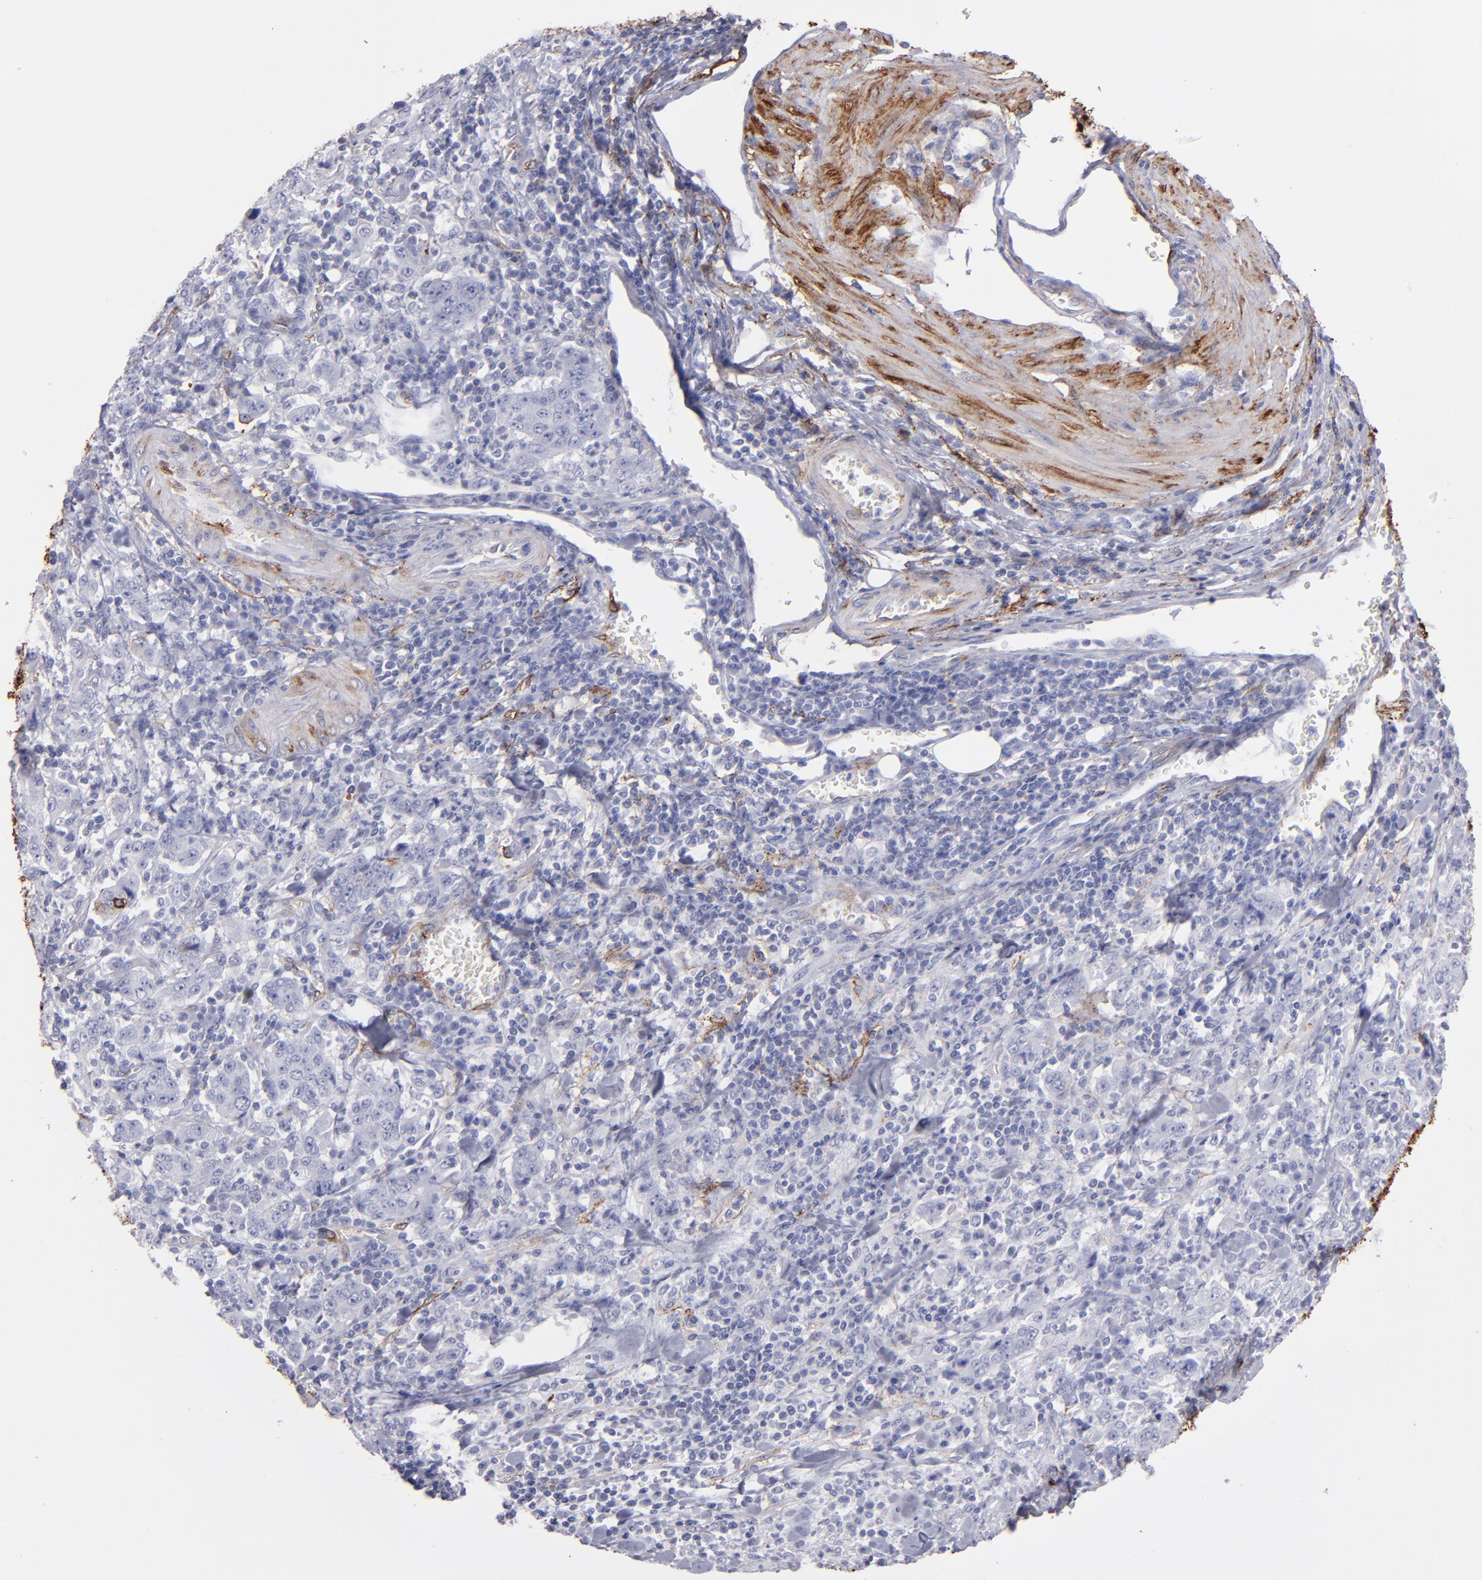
{"staining": {"intensity": "weak", "quantity": "<25%", "location": "cytoplasmic/membranous"}, "tissue": "stomach cancer", "cell_type": "Tumor cells", "image_type": "cancer", "snomed": [{"axis": "morphology", "description": "Normal tissue, NOS"}, {"axis": "morphology", "description": "Adenocarcinoma, NOS"}, {"axis": "topography", "description": "Stomach, upper"}, {"axis": "topography", "description": "Stomach"}], "caption": "Adenocarcinoma (stomach) was stained to show a protein in brown. There is no significant staining in tumor cells.", "gene": "AHNAK2", "patient": {"sex": "male", "age": 59}}